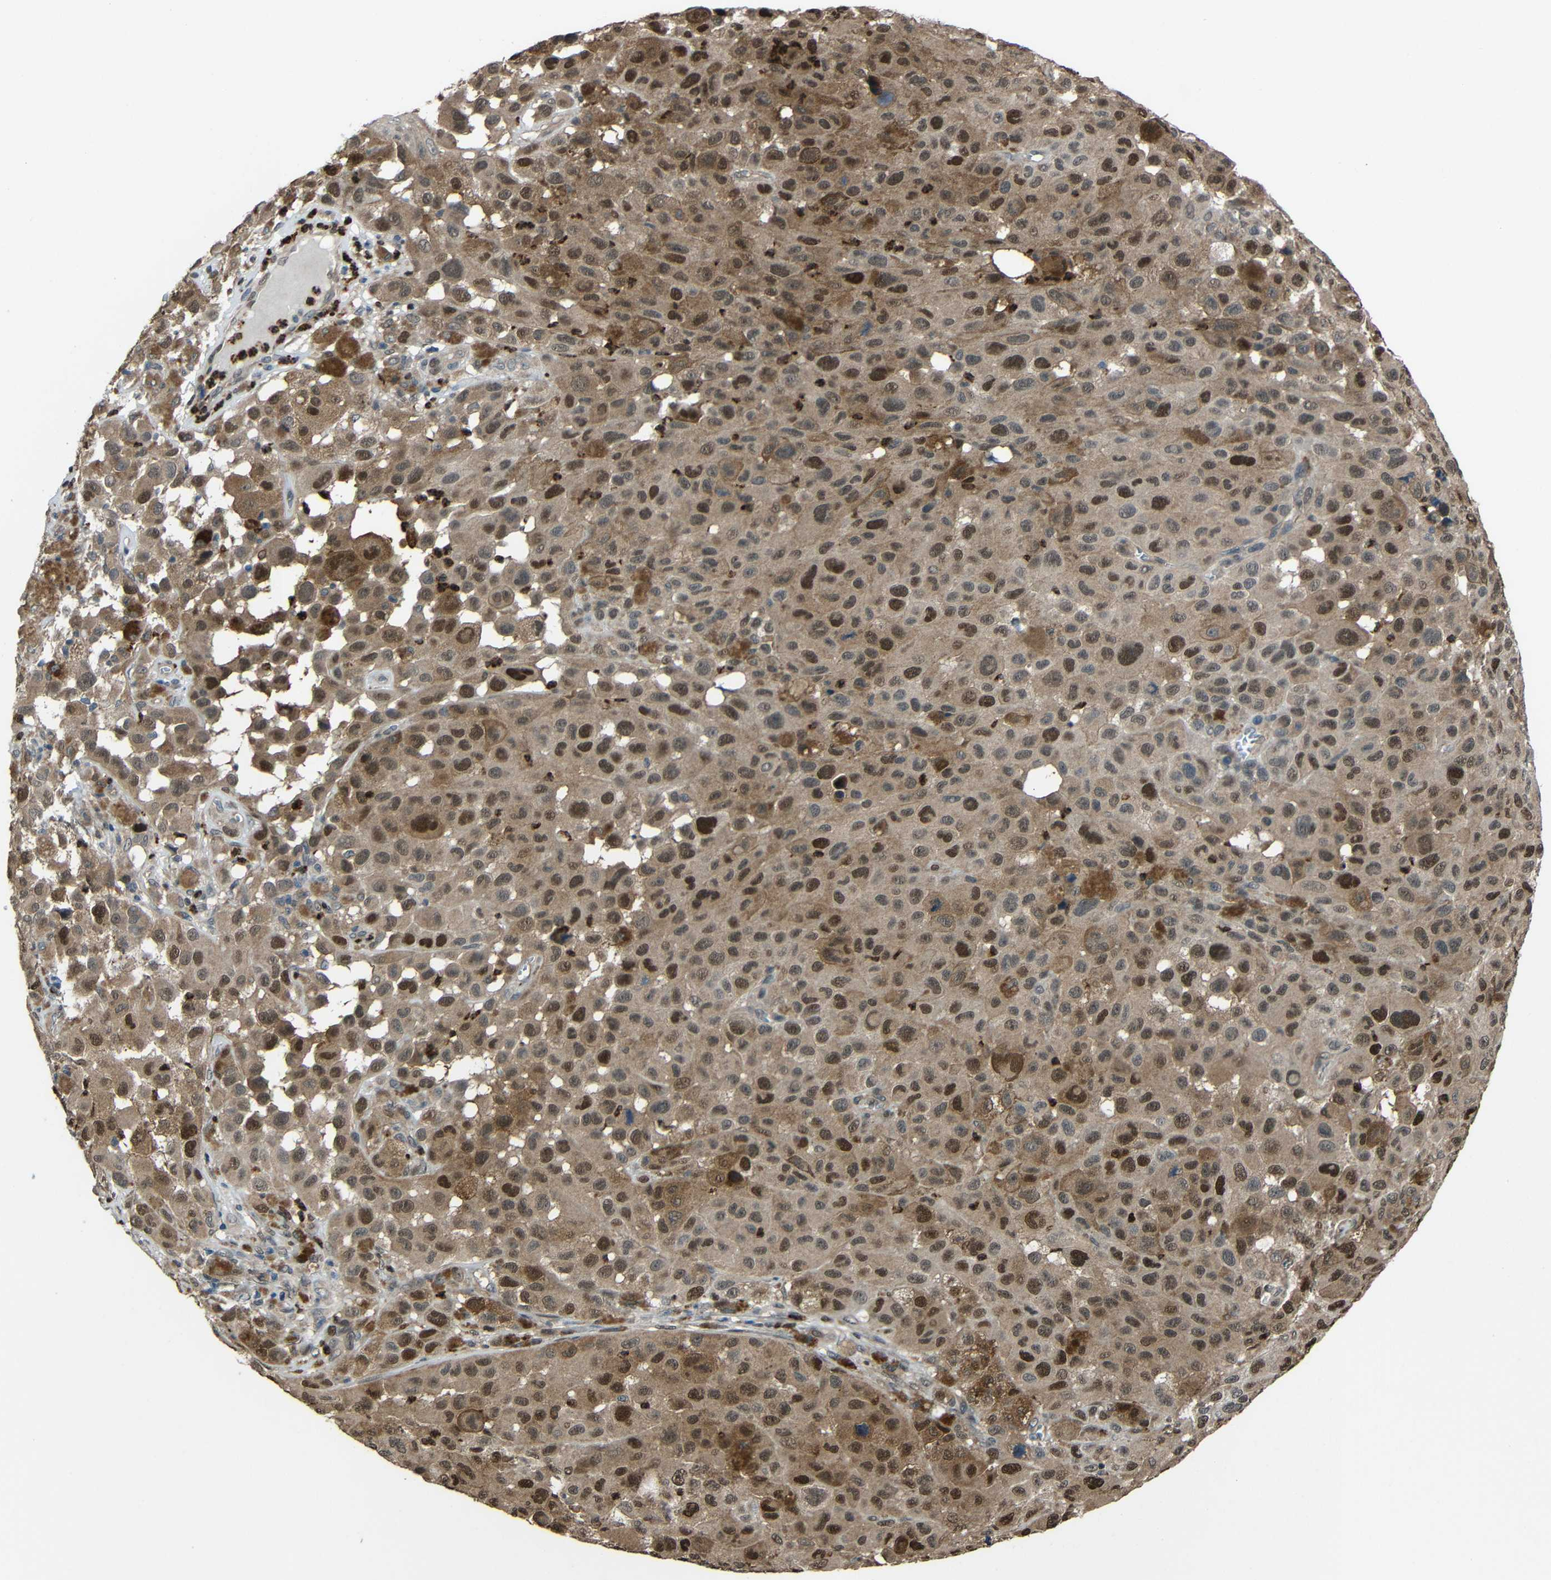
{"staining": {"intensity": "moderate", "quantity": "25%-75%", "location": "nuclear"}, "tissue": "melanoma", "cell_type": "Tumor cells", "image_type": "cancer", "snomed": [{"axis": "morphology", "description": "Malignant melanoma, NOS"}, {"axis": "topography", "description": "Skin"}], "caption": "Immunohistochemical staining of human melanoma reveals moderate nuclear protein expression in about 25%-75% of tumor cells.", "gene": "STBD1", "patient": {"sex": "male", "age": 96}}